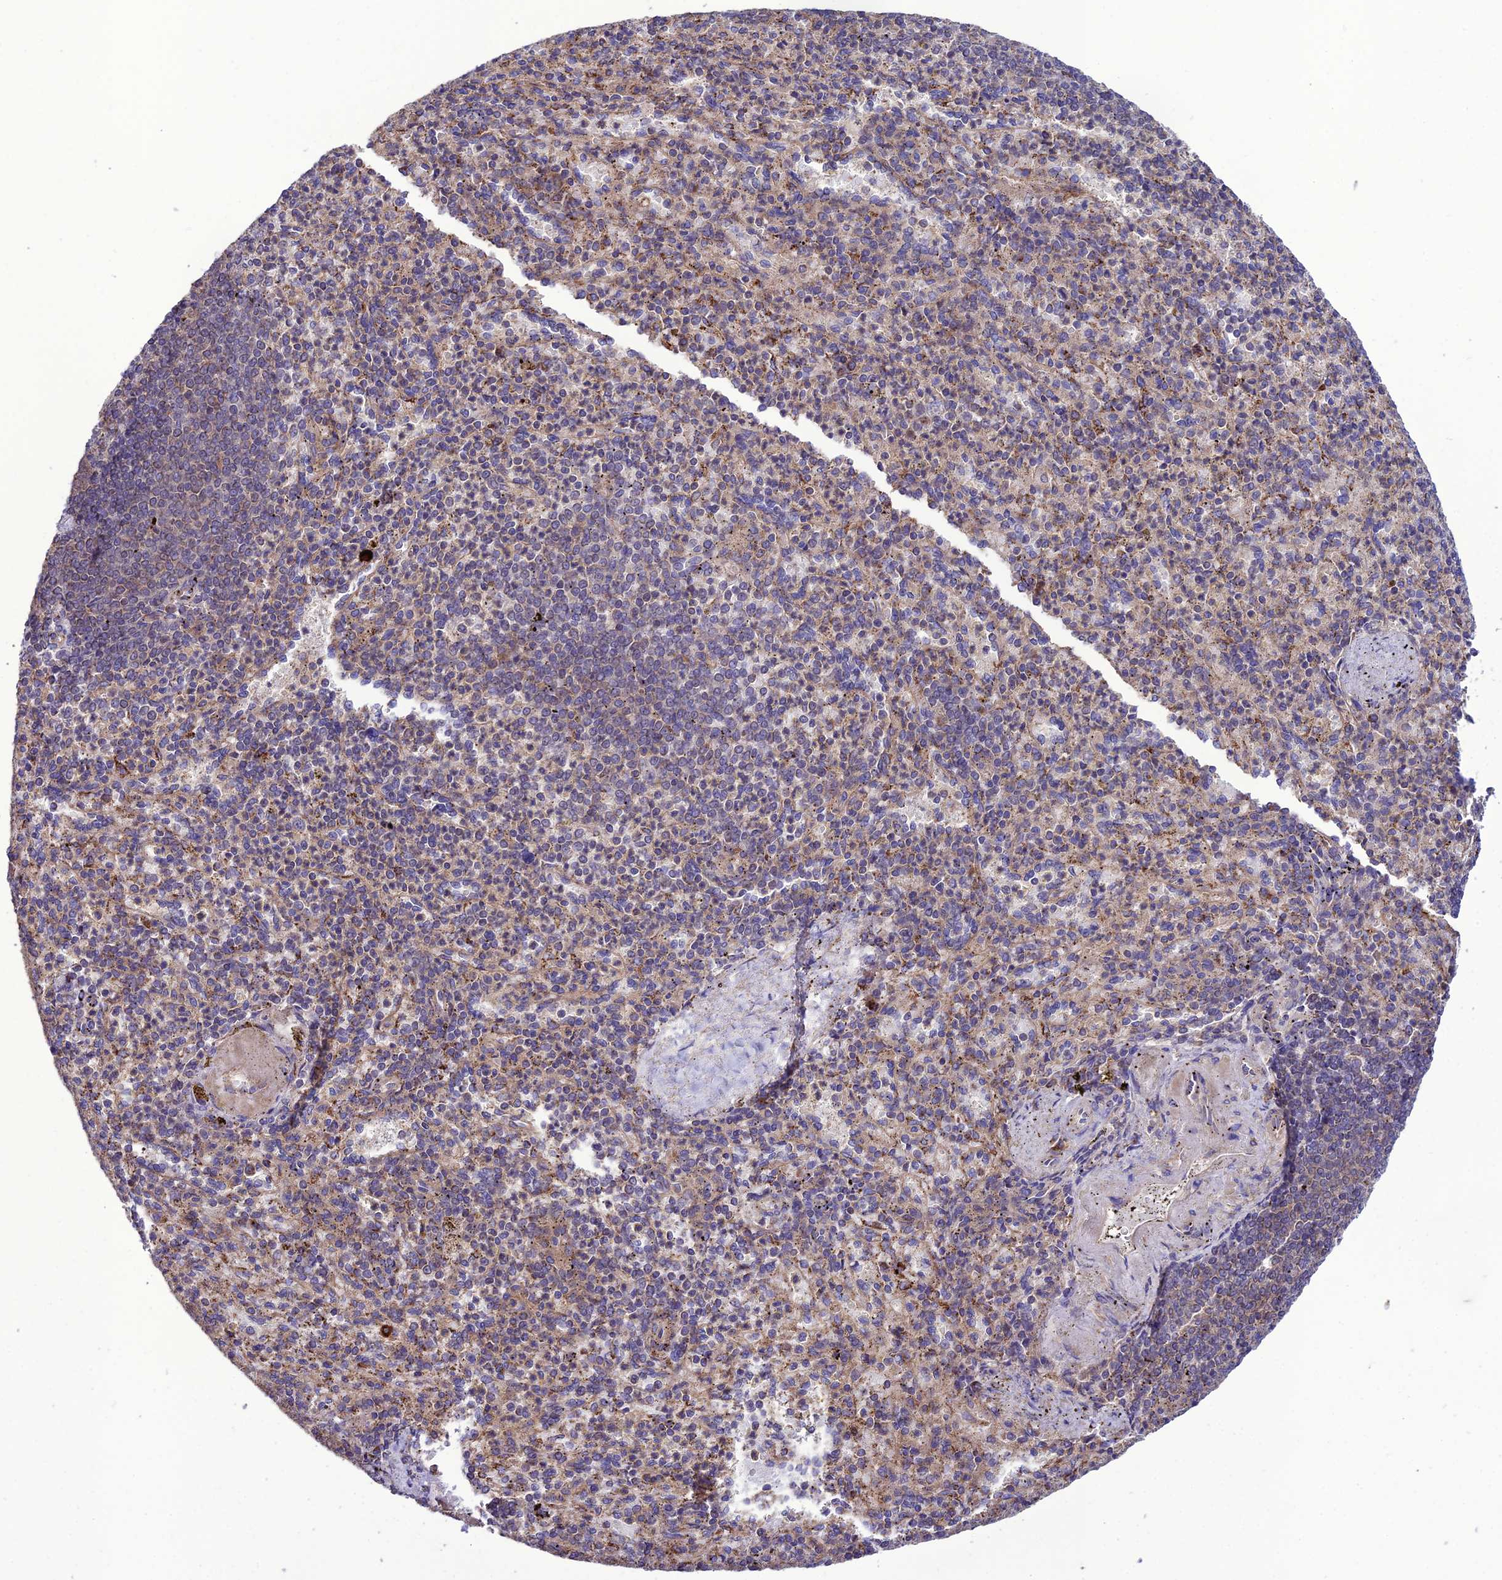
{"staining": {"intensity": "moderate", "quantity": ">75%", "location": "cytoplasmic/membranous"}, "tissue": "spleen", "cell_type": "Cells in red pulp", "image_type": "normal", "snomed": [{"axis": "morphology", "description": "Normal tissue, NOS"}, {"axis": "topography", "description": "Spleen"}], "caption": "The histopathology image exhibits staining of normal spleen, revealing moderate cytoplasmic/membranous protein staining (brown color) within cells in red pulp. The staining was performed using DAB to visualize the protein expression in brown, while the nuclei were stained in blue with hematoxylin (Magnification: 20x).", "gene": "PPIL3", "patient": {"sex": "female", "age": 74}}